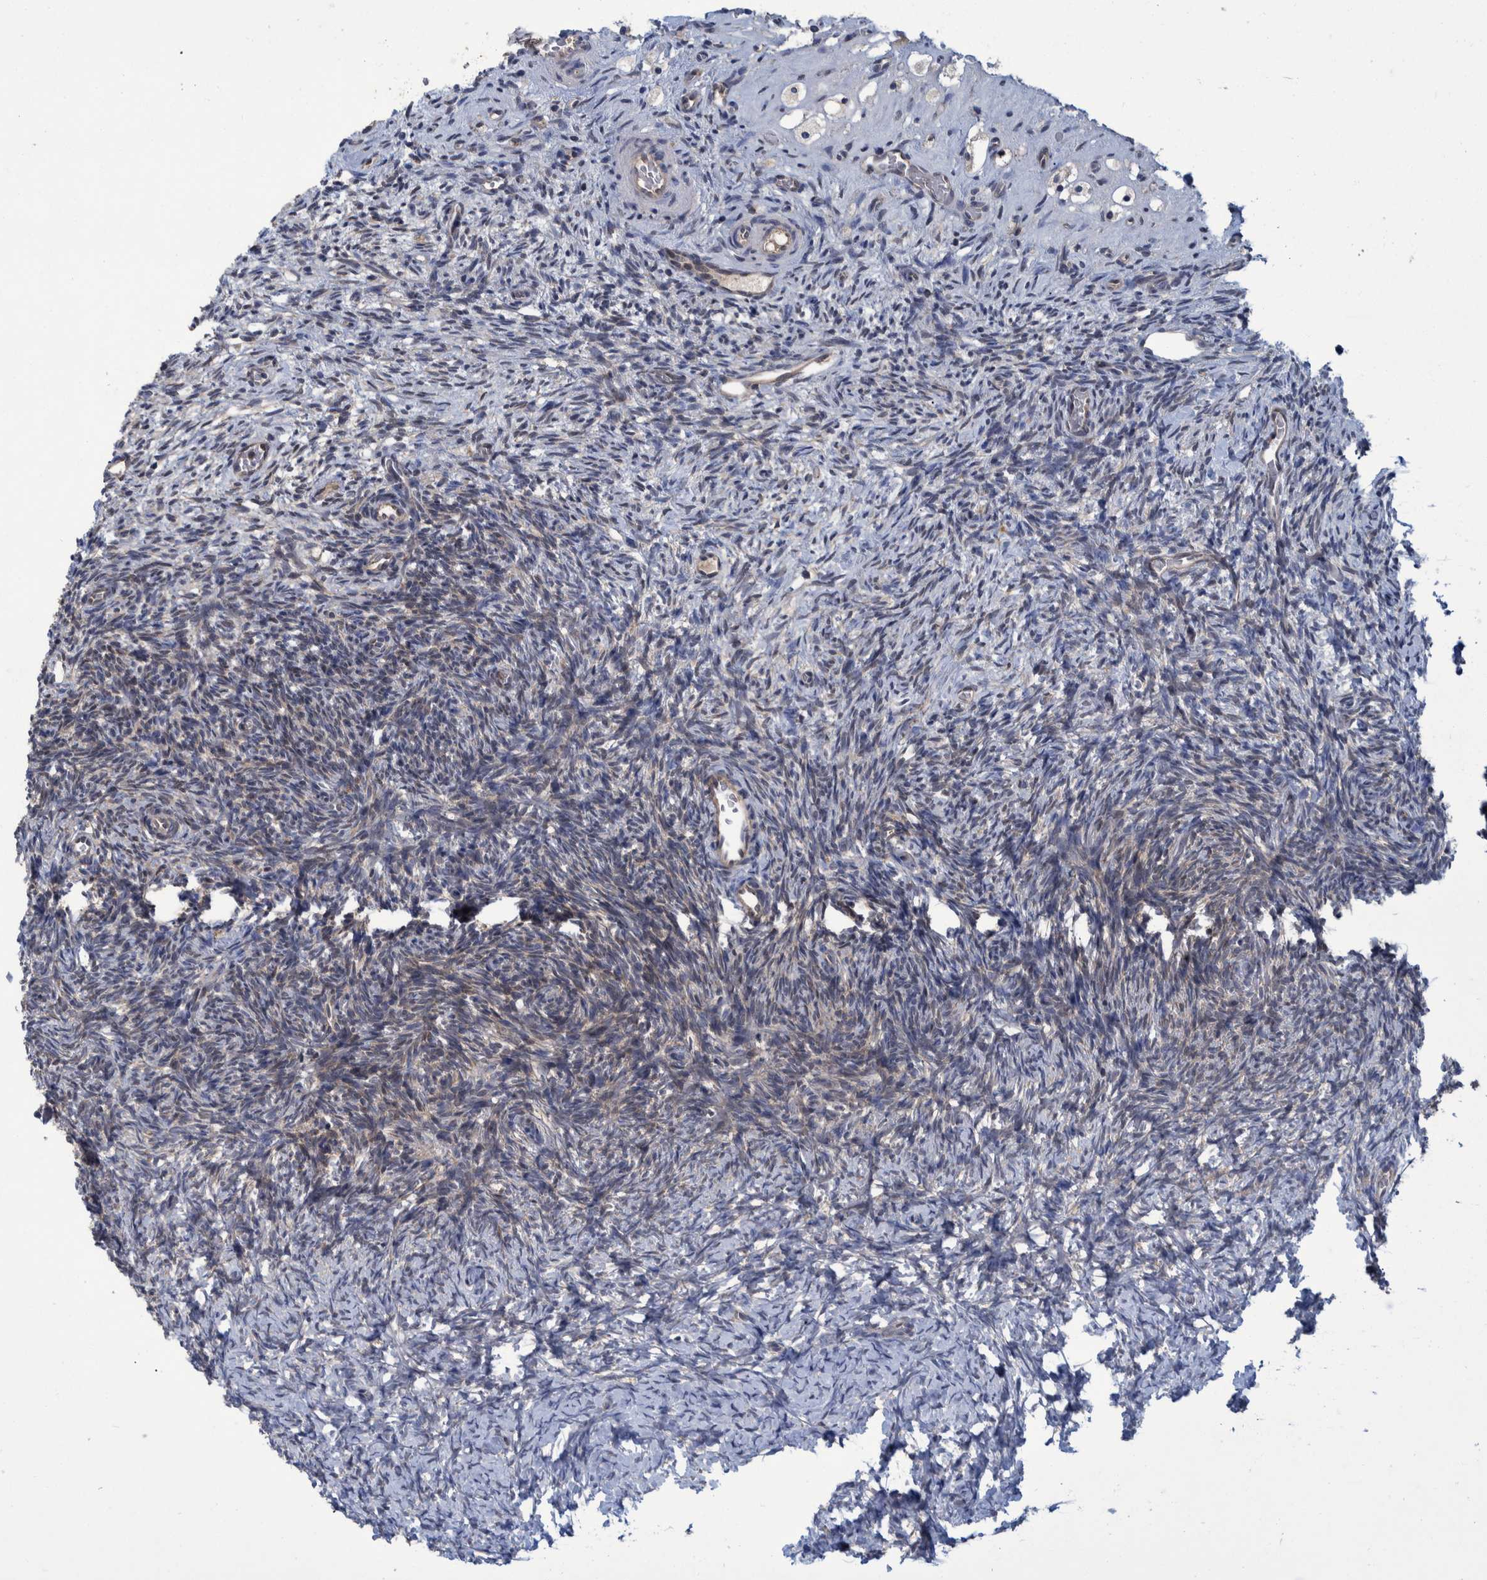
{"staining": {"intensity": "weak", "quantity": "25%-75%", "location": "cytoplasmic/membranous"}, "tissue": "ovary", "cell_type": "Follicle cells", "image_type": "normal", "snomed": [{"axis": "morphology", "description": "Normal tissue, NOS"}, {"axis": "topography", "description": "Ovary"}], "caption": "Immunohistochemical staining of unremarkable human ovary displays low levels of weak cytoplasmic/membranous expression in about 25%-75% of follicle cells.", "gene": "PCYT2", "patient": {"sex": "female", "age": 34}}